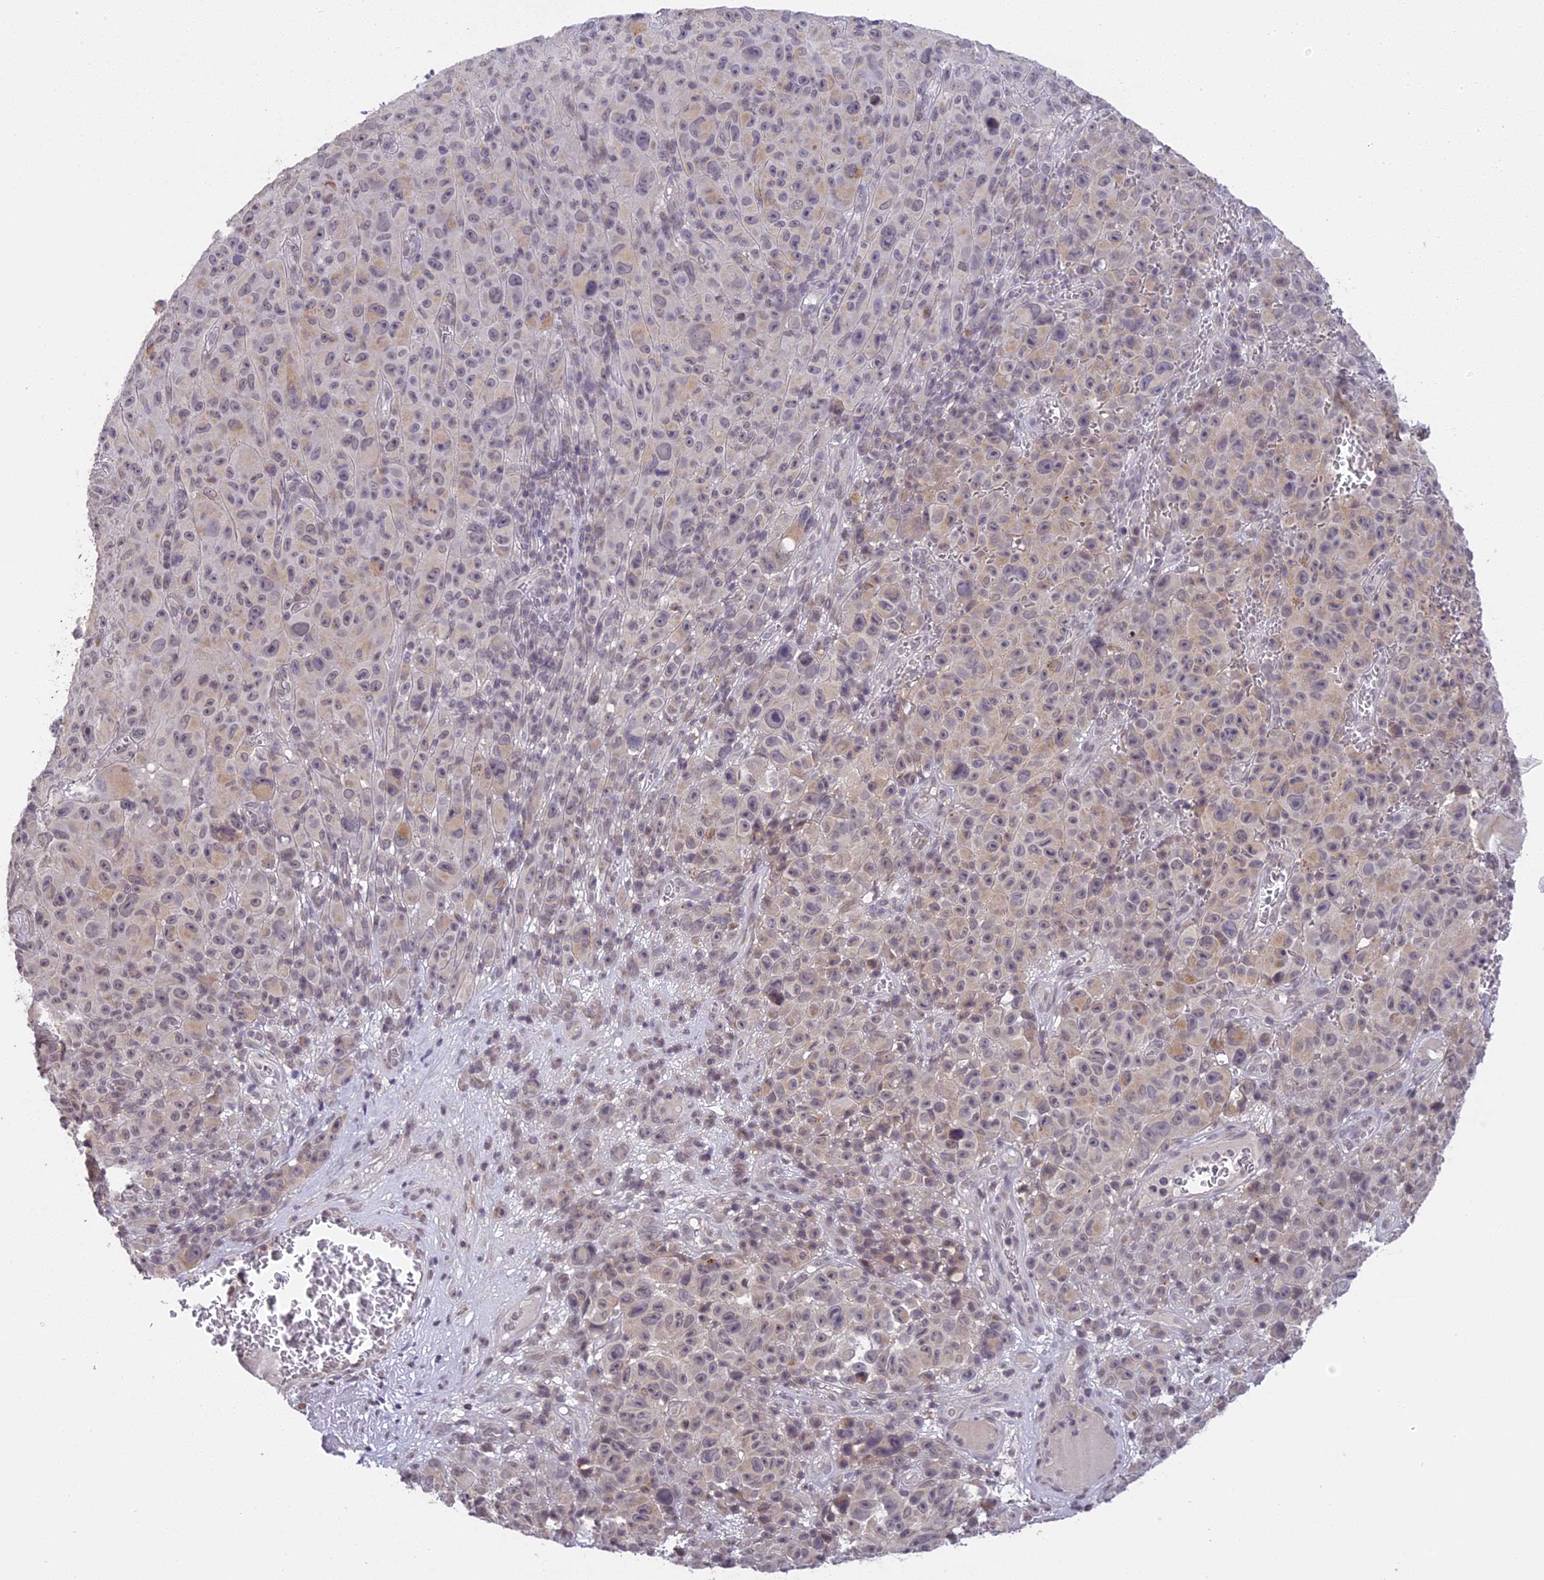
{"staining": {"intensity": "weak", "quantity": "<25%", "location": "cytoplasmic/membranous"}, "tissue": "melanoma", "cell_type": "Tumor cells", "image_type": "cancer", "snomed": [{"axis": "morphology", "description": "Malignant melanoma, NOS"}, {"axis": "topography", "description": "Skin"}], "caption": "High power microscopy photomicrograph of an immunohistochemistry (IHC) histopathology image of melanoma, revealing no significant staining in tumor cells.", "gene": "ERG28", "patient": {"sex": "female", "age": 82}}